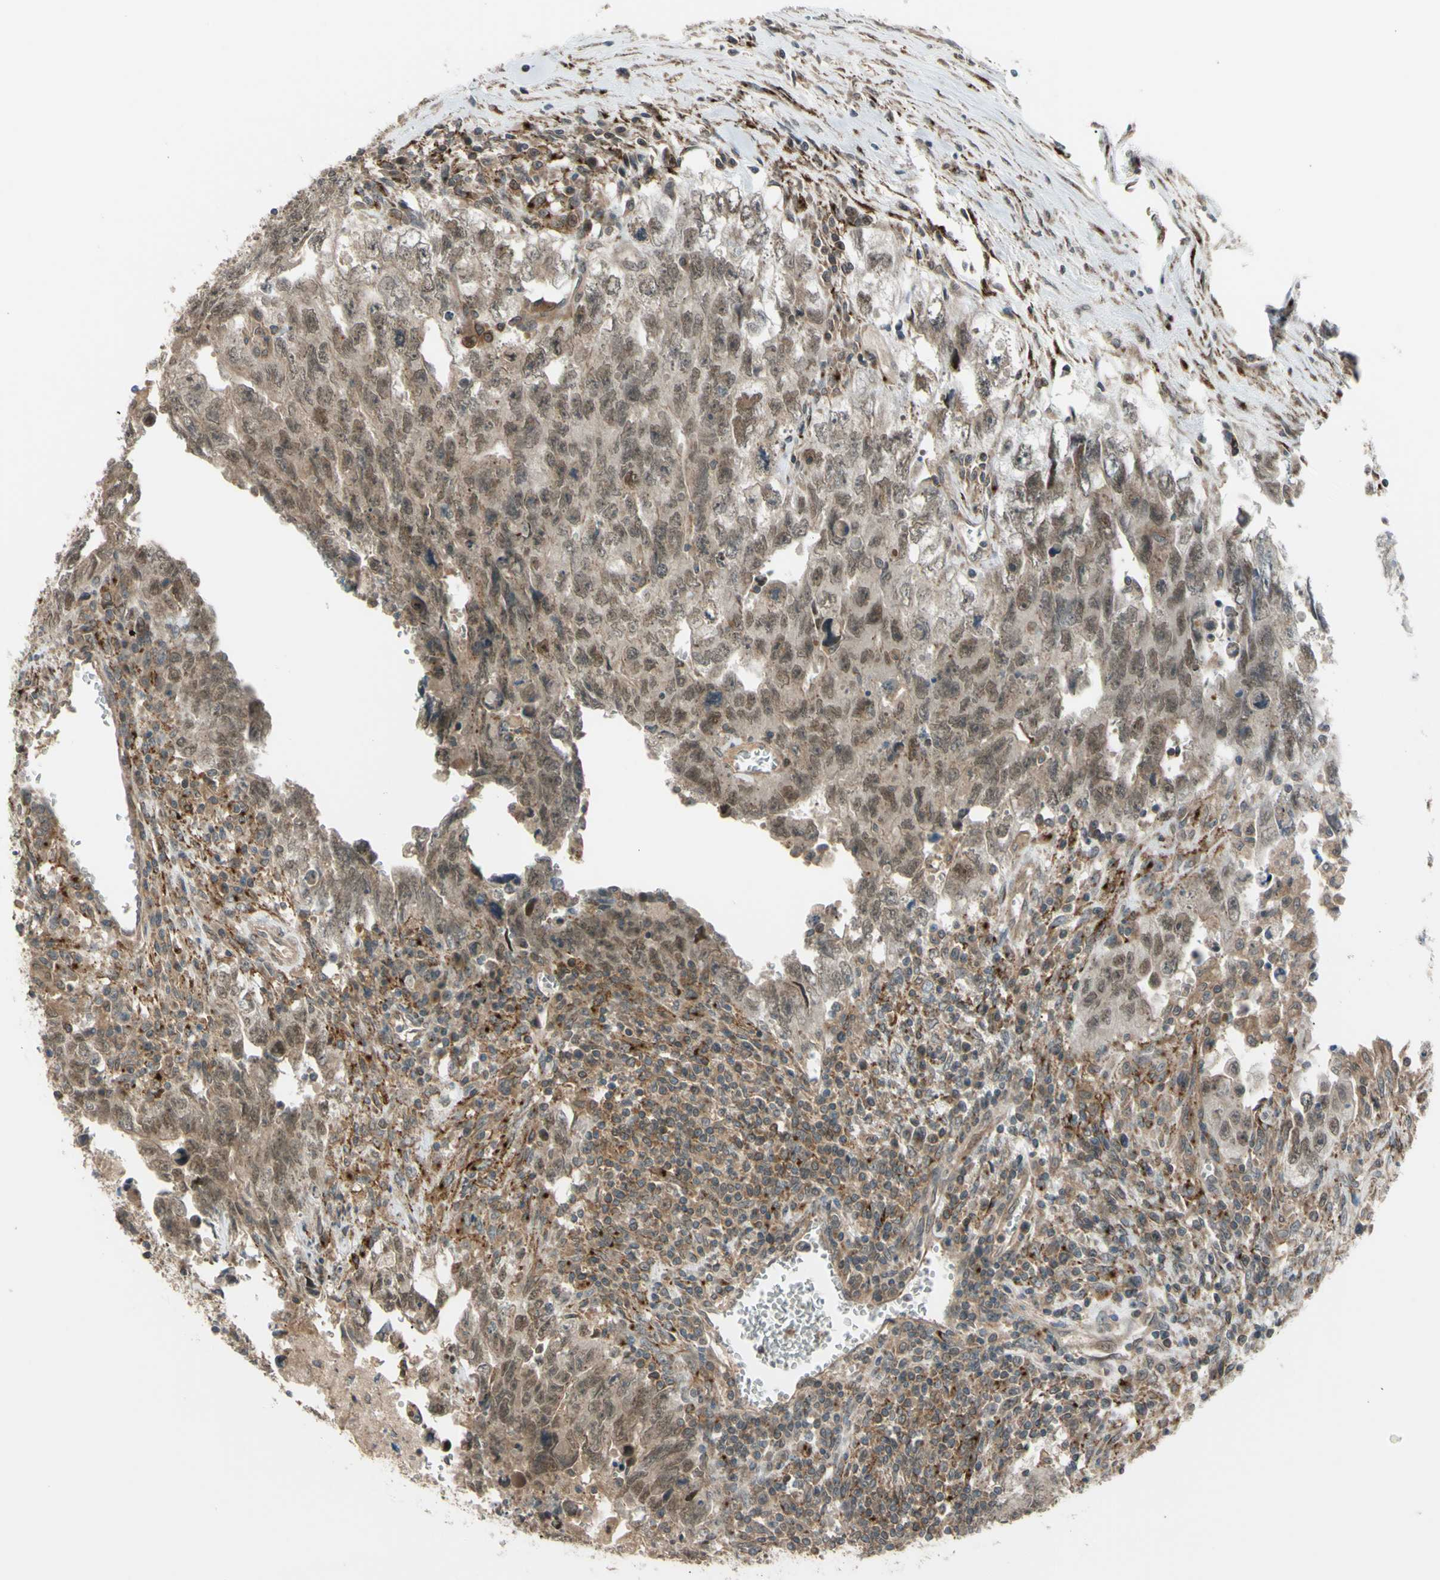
{"staining": {"intensity": "weak", "quantity": ">75%", "location": "cytoplasmic/membranous,nuclear"}, "tissue": "testis cancer", "cell_type": "Tumor cells", "image_type": "cancer", "snomed": [{"axis": "morphology", "description": "Carcinoma, Embryonal, NOS"}, {"axis": "topography", "description": "Testis"}], "caption": "Immunohistochemistry (IHC) of testis cancer reveals low levels of weak cytoplasmic/membranous and nuclear positivity in approximately >75% of tumor cells. (Brightfield microscopy of DAB IHC at high magnification).", "gene": "FLII", "patient": {"sex": "male", "age": 28}}